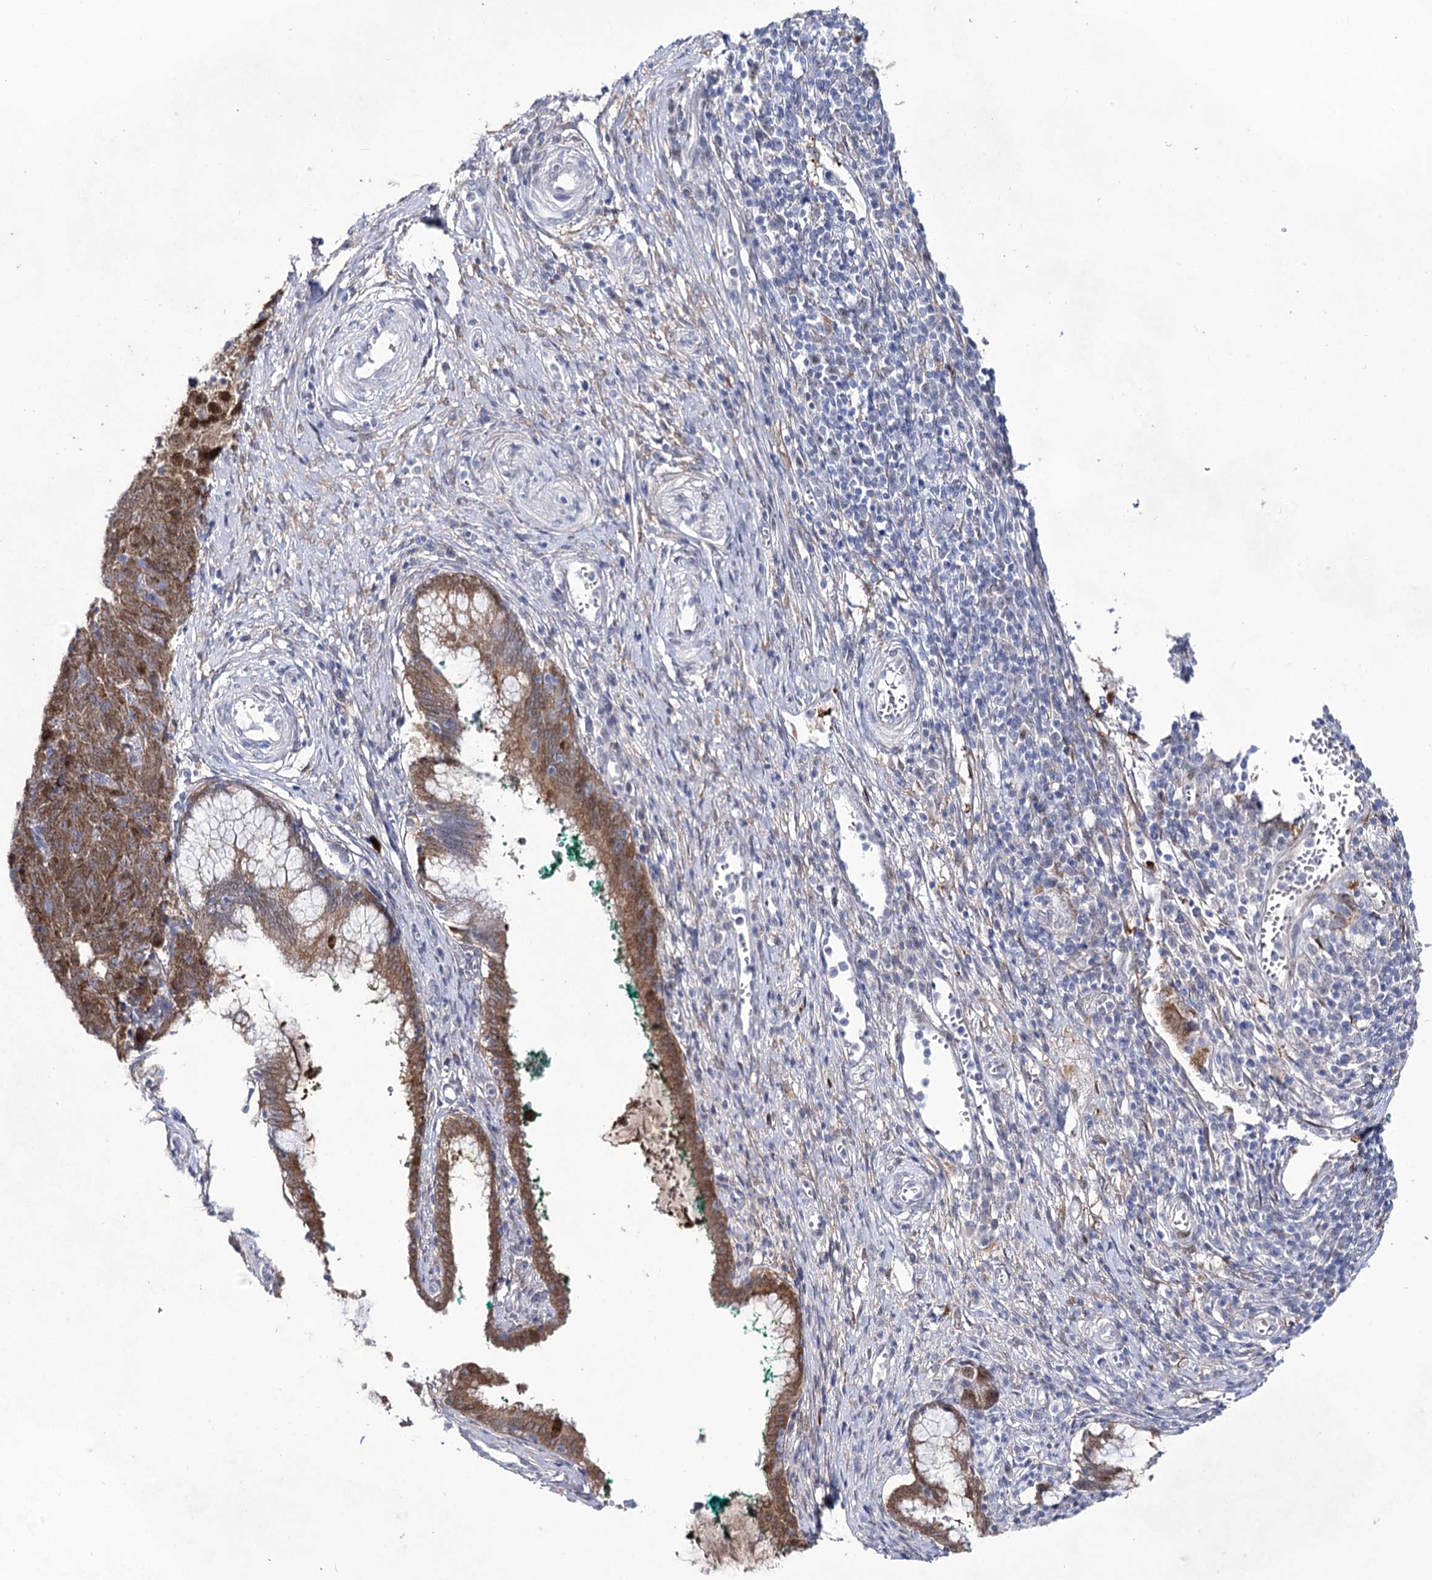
{"staining": {"intensity": "moderate", "quantity": "25%-75%", "location": "cytoplasmic/membranous"}, "tissue": "cervix", "cell_type": "Glandular cells", "image_type": "normal", "snomed": [{"axis": "morphology", "description": "Normal tissue, NOS"}, {"axis": "morphology", "description": "Adenocarcinoma, NOS"}, {"axis": "topography", "description": "Cervix"}], "caption": "Benign cervix shows moderate cytoplasmic/membranous expression in approximately 25%-75% of glandular cells, visualized by immunohistochemistry. Nuclei are stained in blue.", "gene": "UGDH", "patient": {"sex": "female", "age": 29}}